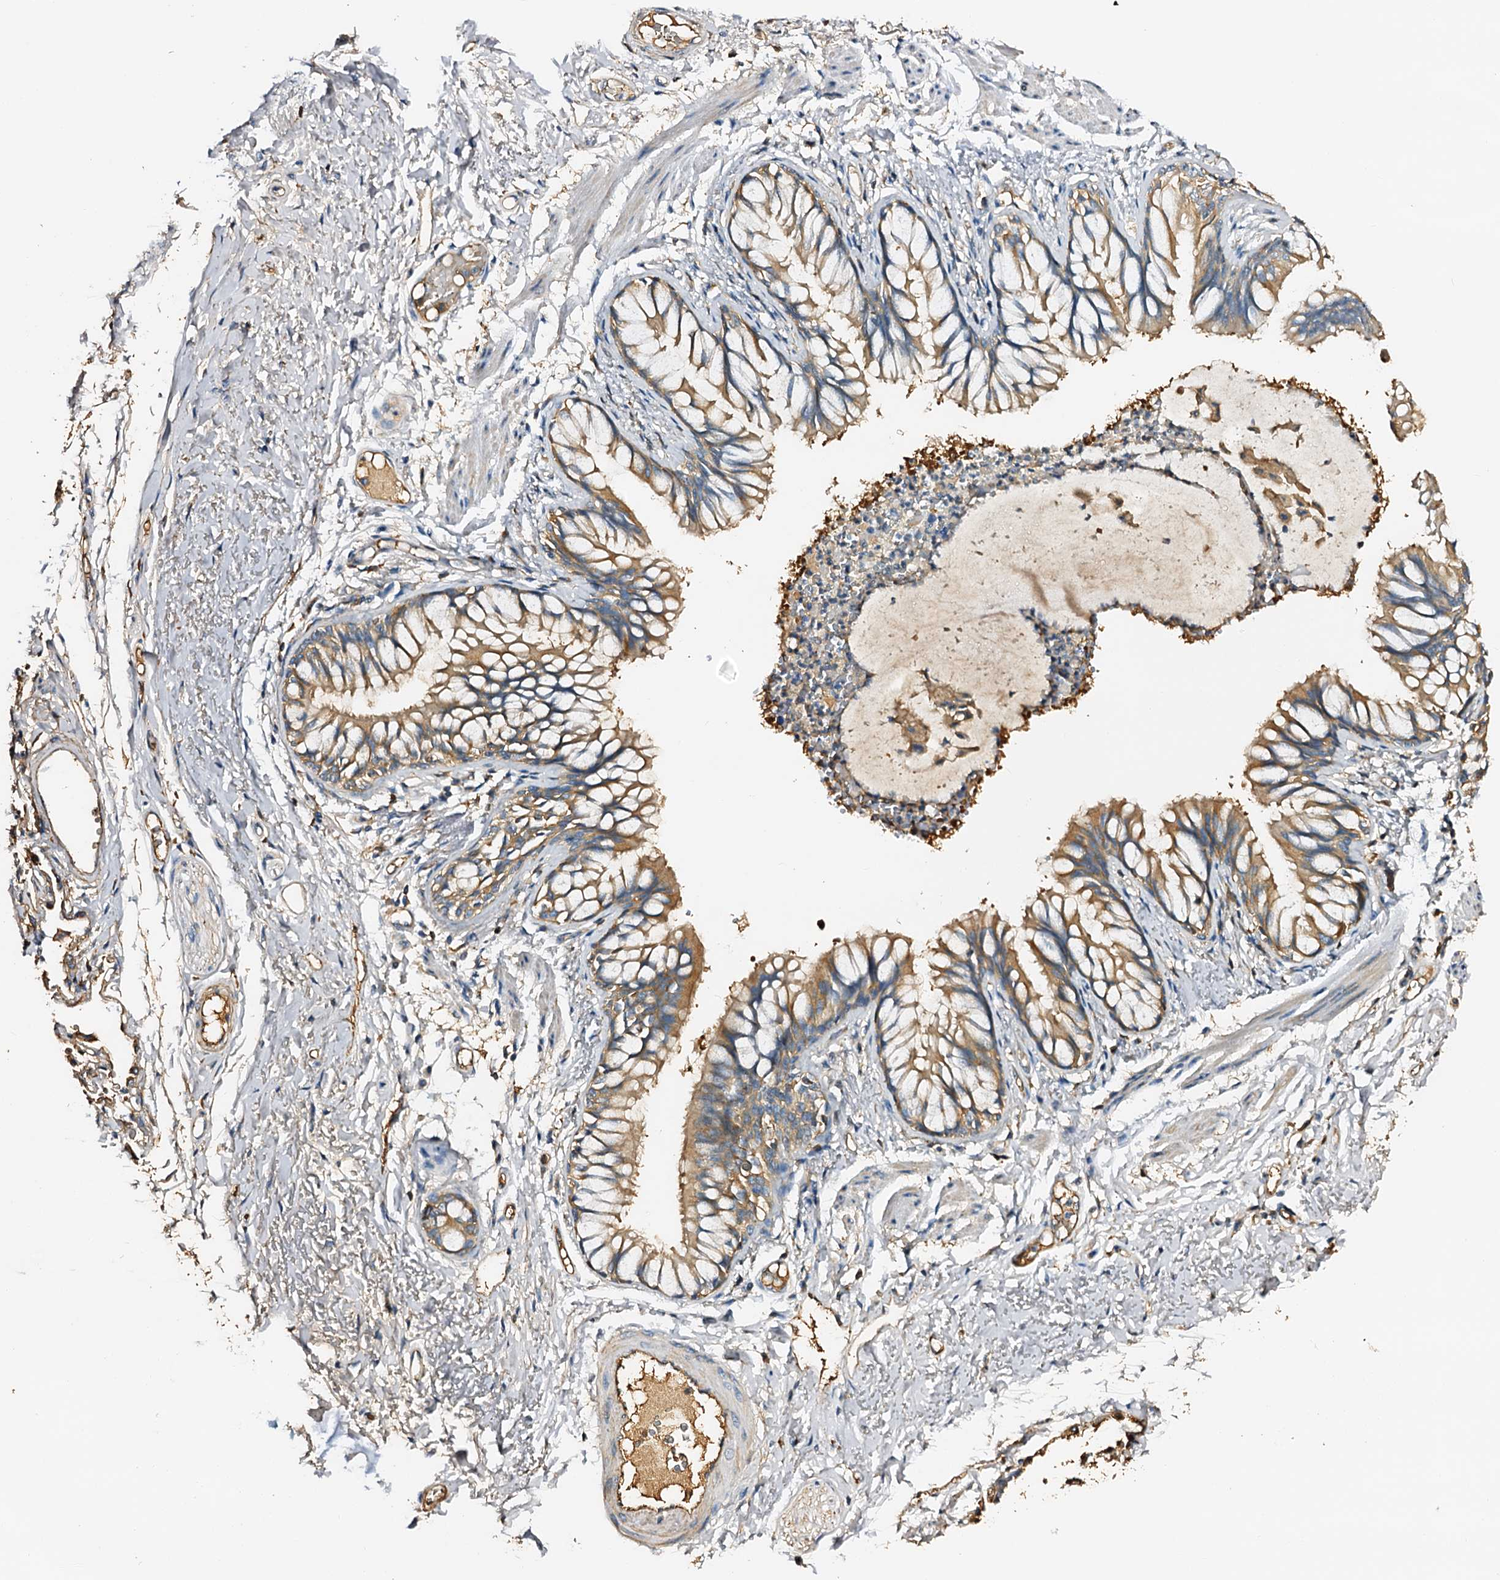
{"staining": {"intensity": "moderate", "quantity": ">75%", "location": "cytoplasmic/membranous"}, "tissue": "bronchus", "cell_type": "Respiratory epithelial cells", "image_type": "normal", "snomed": [{"axis": "morphology", "description": "Normal tissue, NOS"}, {"axis": "topography", "description": "Cartilage tissue"}, {"axis": "topography", "description": "Bronchus"}, {"axis": "topography", "description": "Lung"}], "caption": "Respiratory epithelial cells reveal moderate cytoplasmic/membranous expression in approximately >75% of cells in normal bronchus.", "gene": "CSKMT", "patient": {"sex": "female", "age": 49}}